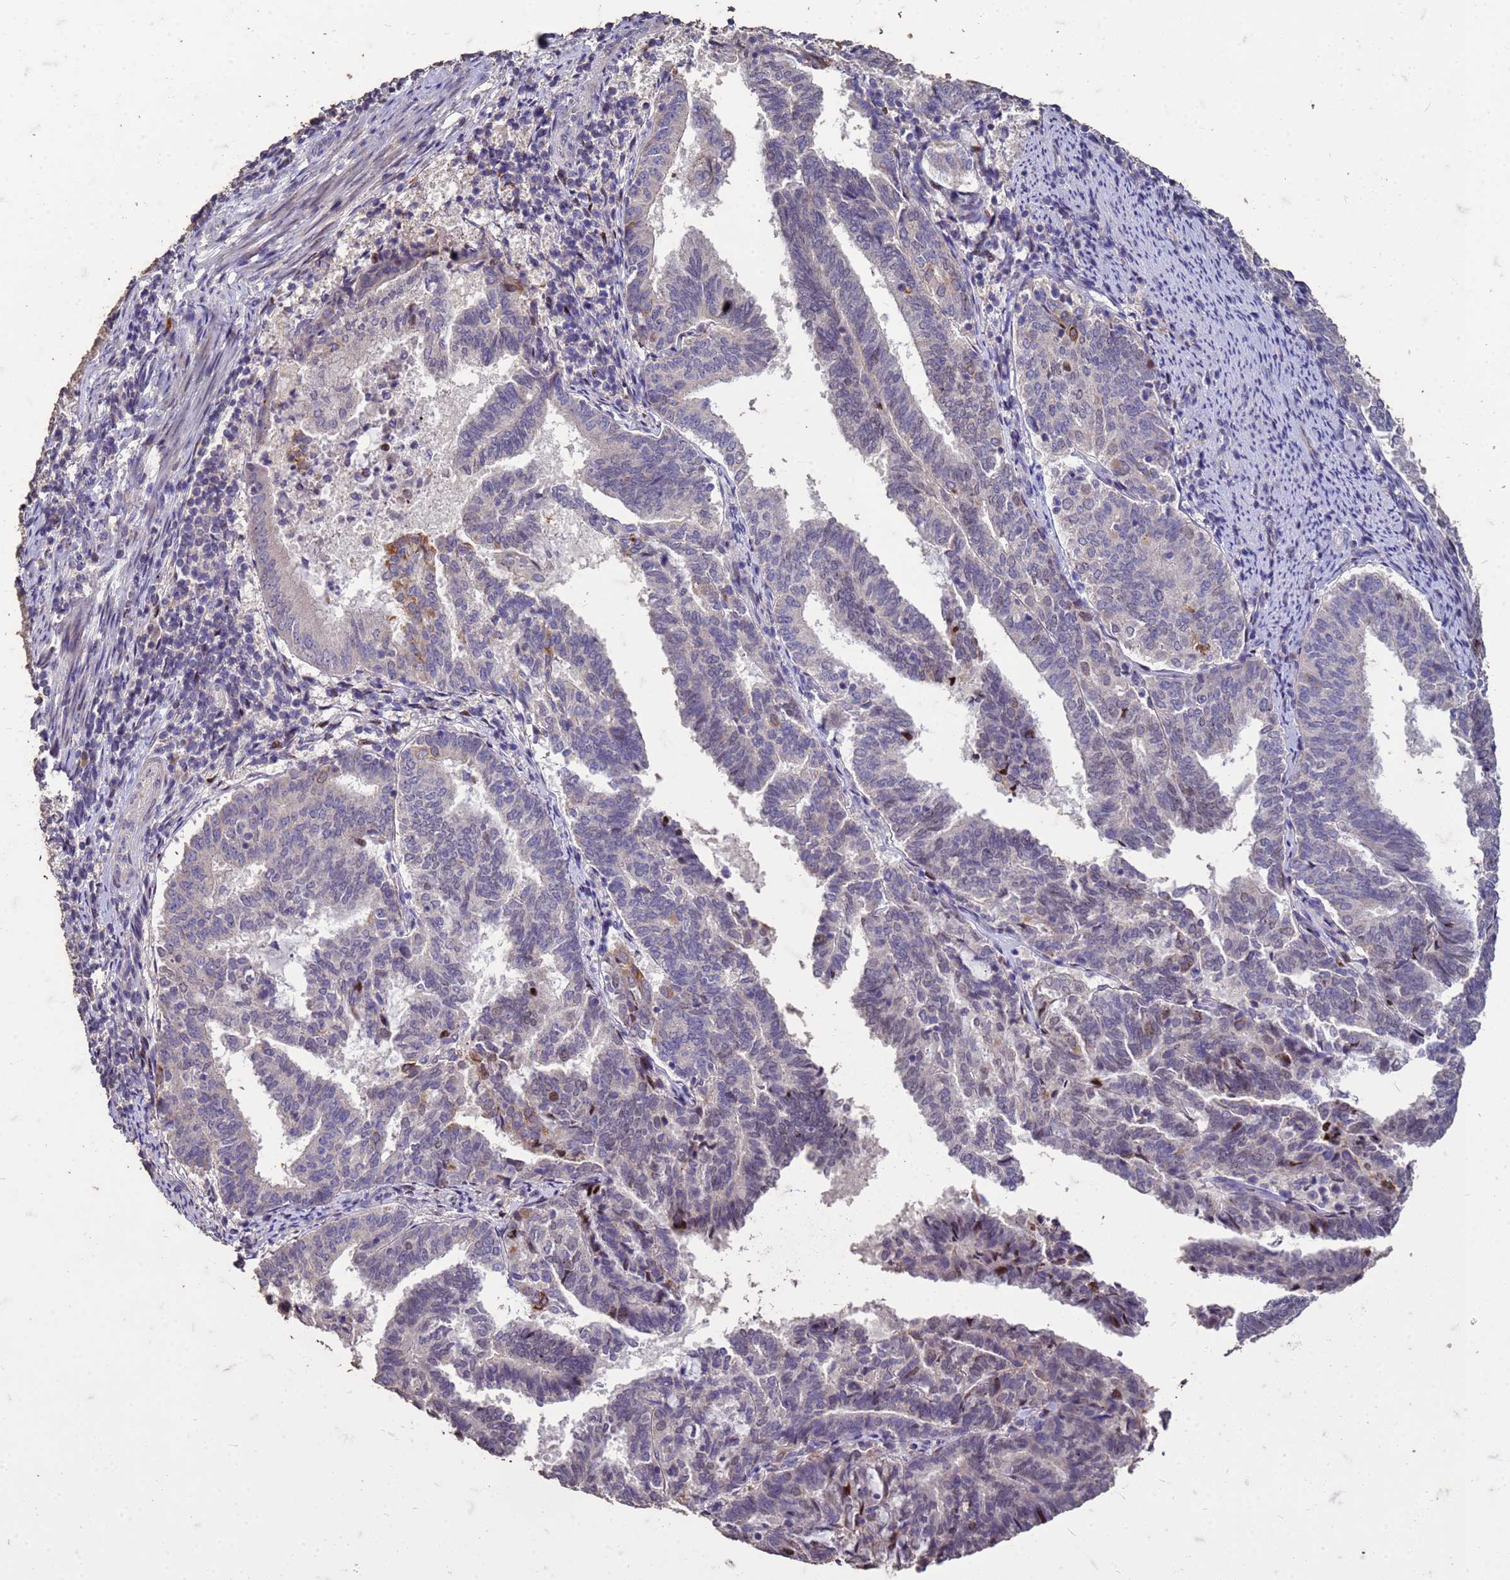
{"staining": {"intensity": "negative", "quantity": "none", "location": "none"}, "tissue": "endometrial cancer", "cell_type": "Tumor cells", "image_type": "cancer", "snomed": [{"axis": "morphology", "description": "Adenocarcinoma, NOS"}, {"axis": "topography", "description": "Endometrium"}], "caption": "There is no significant staining in tumor cells of endometrial cancer (adenocarcinoma).", "gene": "FAM184B", "patient": {"sex": "female", "age": 80}}